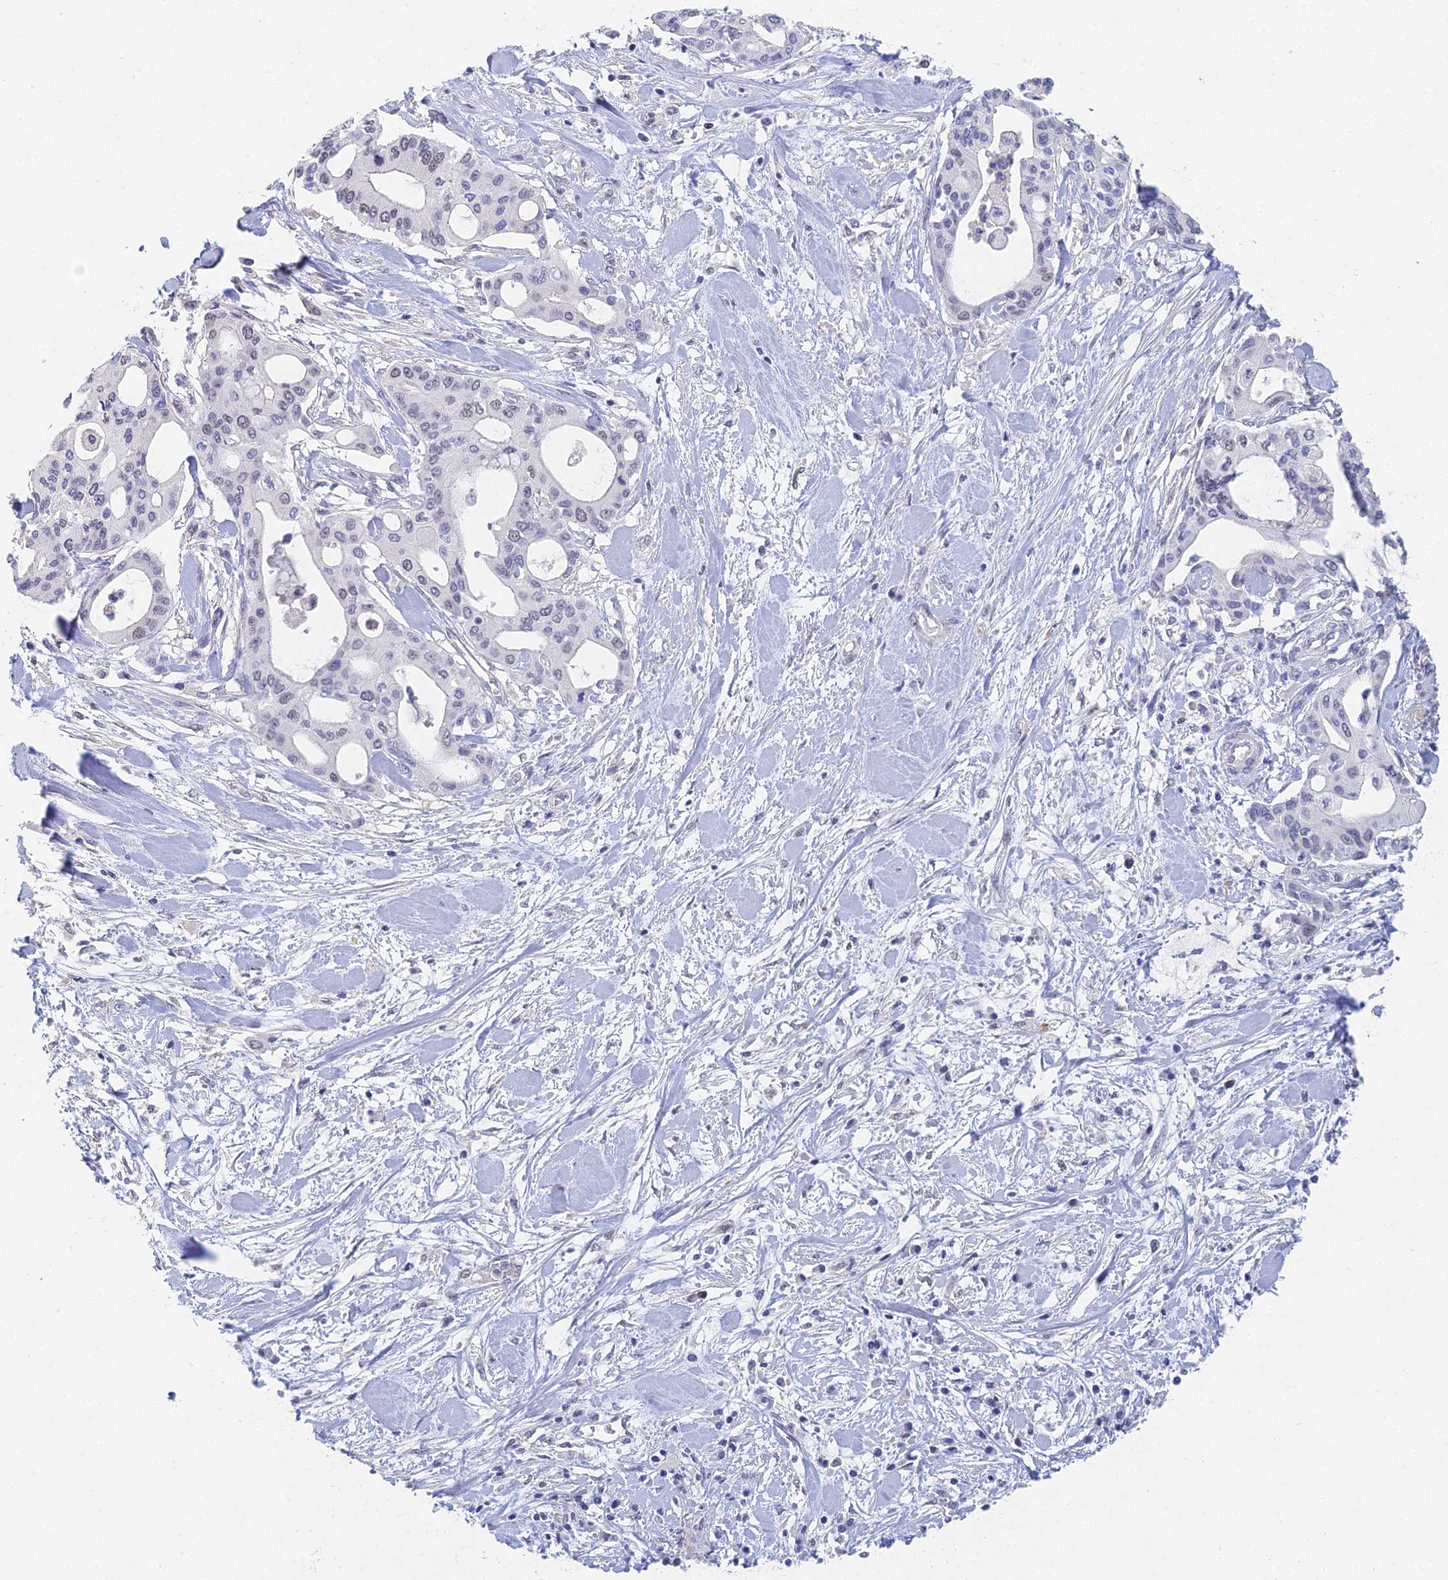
{"staining": {"intensity": "negative", "quantity": "none", "location": "none"}, "tissue": "pancreatic cancer", "cell_type": "Tumor cells", "image_type": "cancer", "snomed": [{"axis": "morphology", "description": "Adenocarcinoma, NOS"}, {"axis": "topography", "description": "Pancreas"}], "caption": "Immunohistochemical staining of pancreatic cancer reveals no significant positivity in tumor cells. (Brightfield microscopy of DAB immunohistochemistry at high magnification).", "gene": "MCM2", "patient": {"sex": "male", "age": 46}}